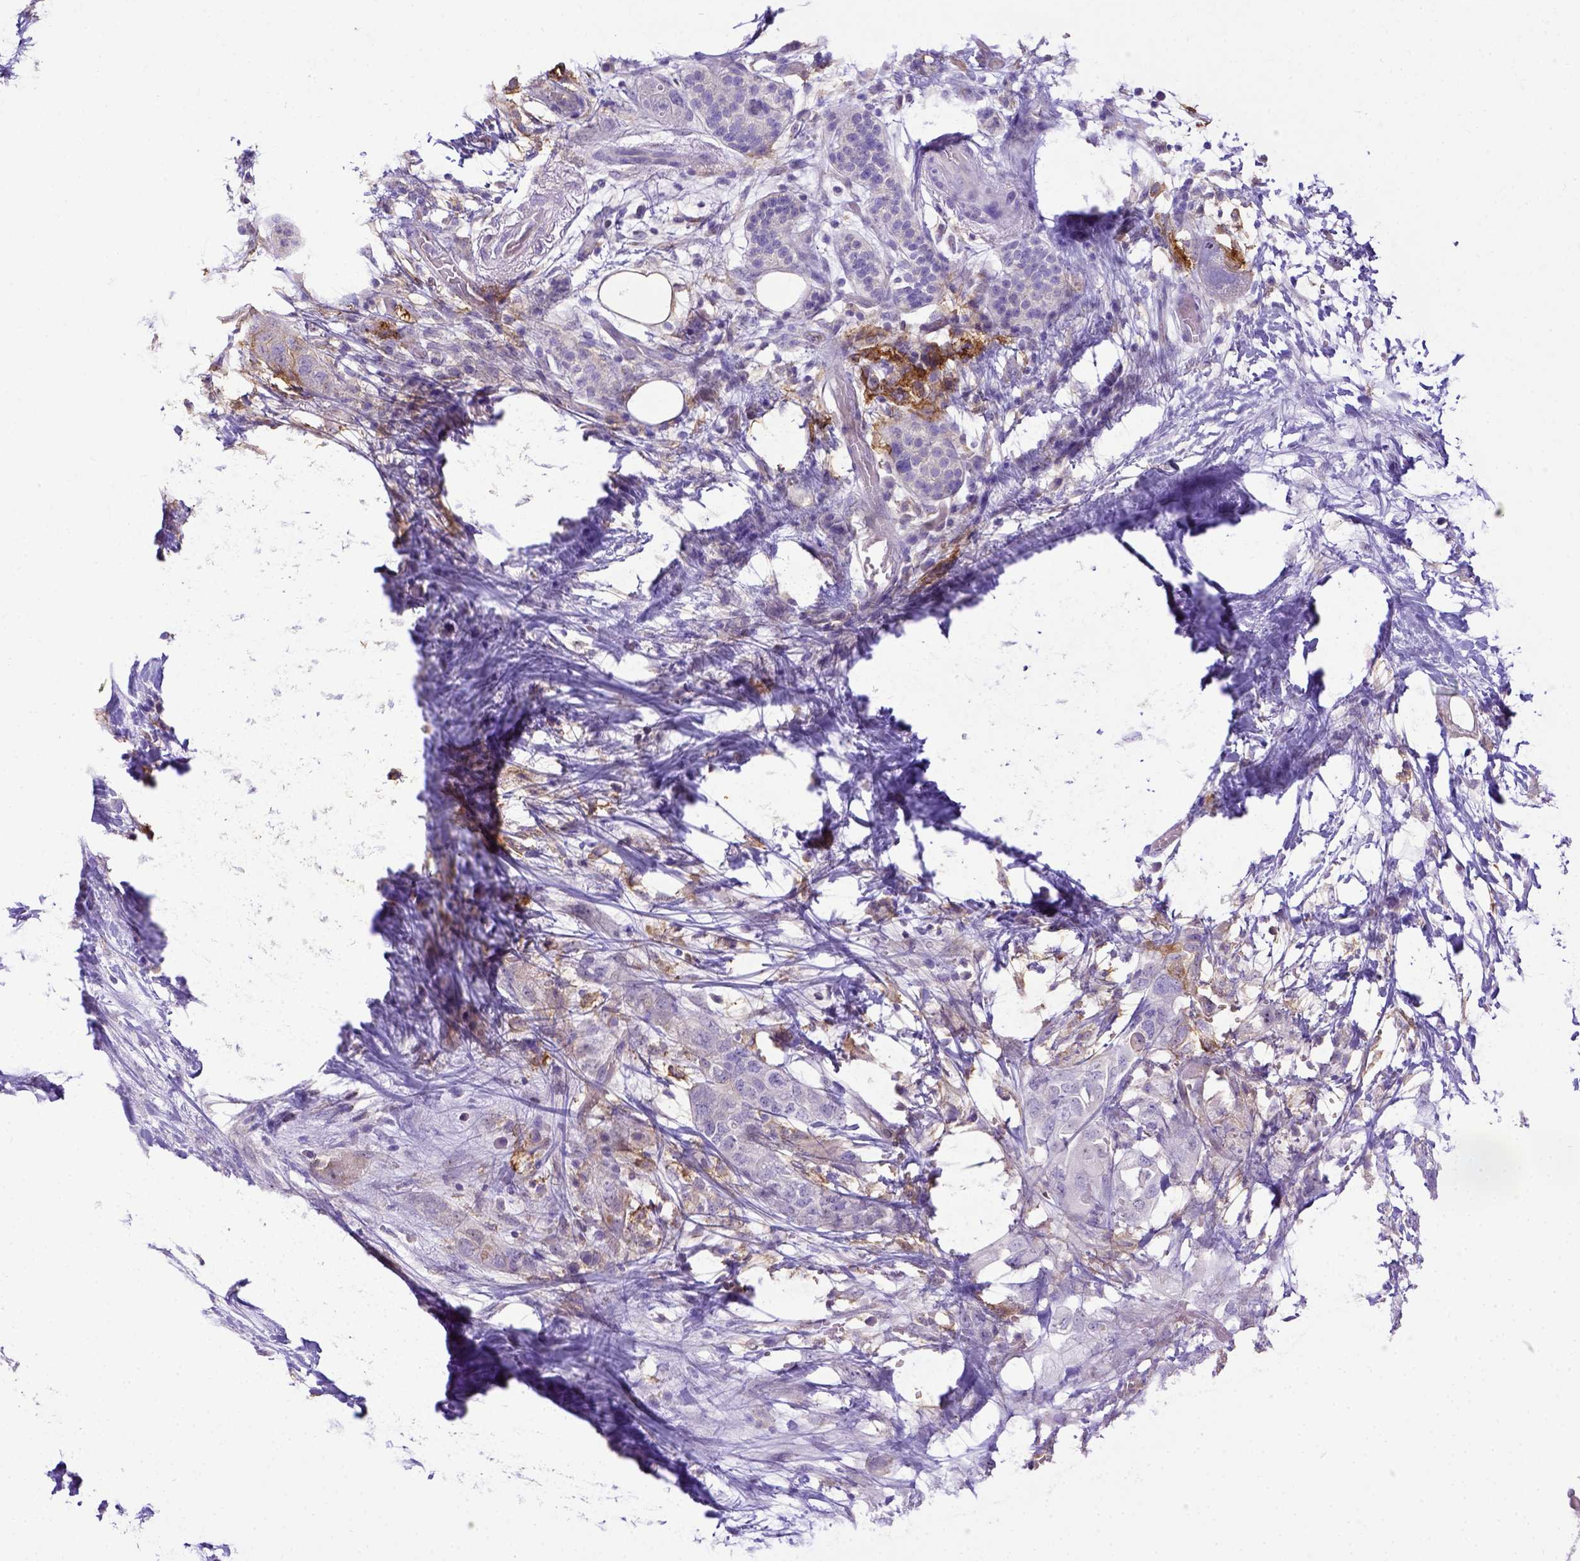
{"staining": {"intensity": "negative", "quantity": "none", "location": "none"}, "tissue": "pancreatic cancer", "cell_type": "Tumor cells", "image_type": "cancer", "snomed": [{"axis": "morphology", "description": "Adenocarcinoma, NOS"}, {"axis": "topography", "description": "Pancreas"}], "caption": "This is a image of immunohistochemistry staining of pancreatic cancer (adenocarcinoma), which shows no staining in tumor cells. The staining is performed using DAB brown chromogen with nuclei counter-stained in using hematoxylin.", "gene": "CD40", "patient": {"sex": "female", "age": 72}}